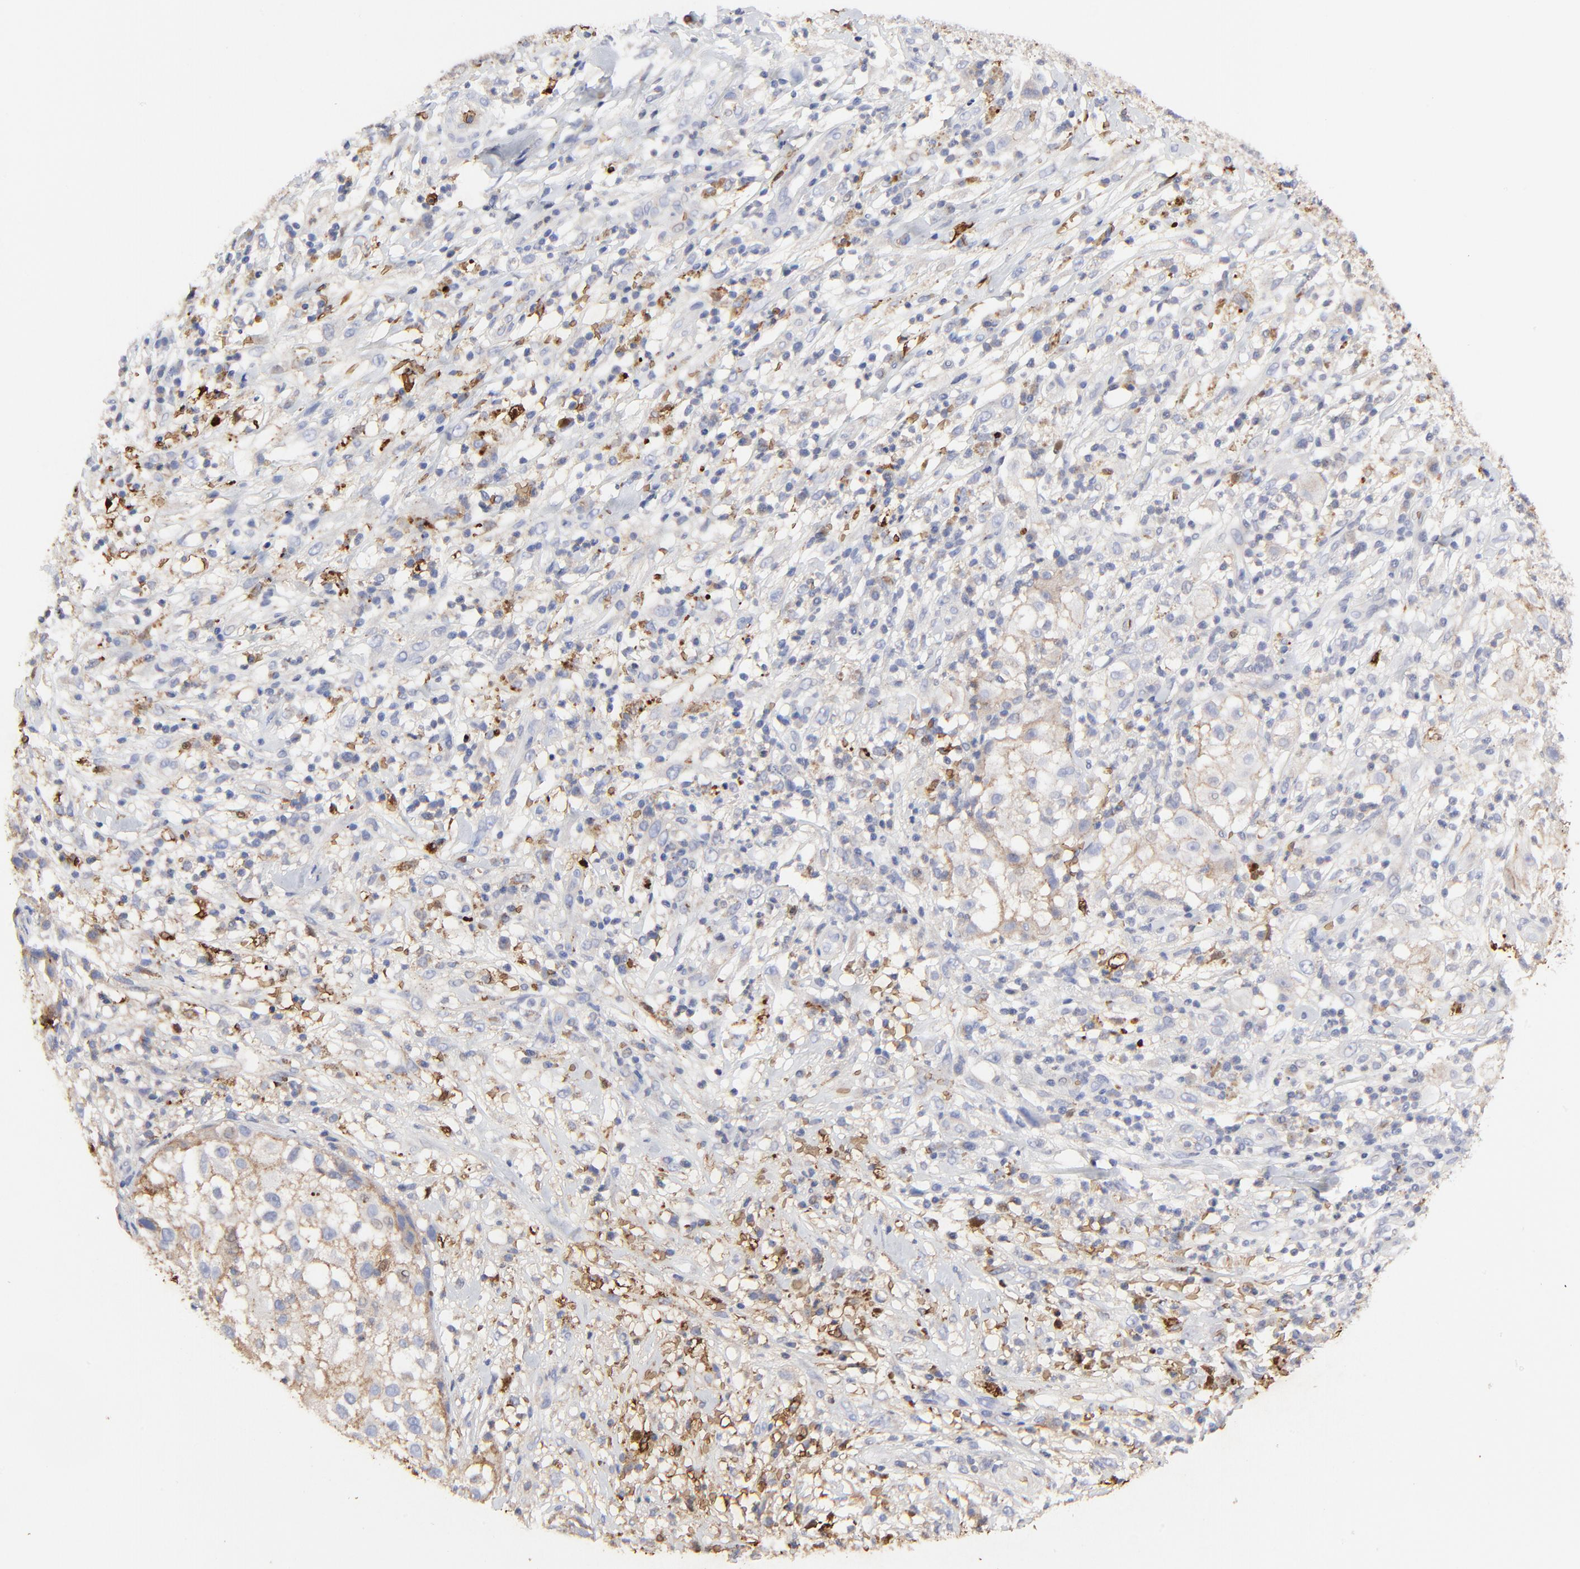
{"staining": {"intensity": "weak", "quantity": ">75%", "location": "cytoplasmic/membranous"}, "tissue": "melanoma", "cell_type": "Tumor cells", "image_type": "cancer", "snomed": [{"axis": "morphology", "description": "Necrosis, NOS"}, {"axis": "morphology", "description": "Malignant melanoma, NOS"}, {"axis": "topography", "description": "Skin"}], "caption": "Protein staining displays weak cytoplasmic/membranous expression in about >75% of tumor cells in malignant melanoma.", "gene": "PAG1", "patient": {"sex": "female", "age": 87}}